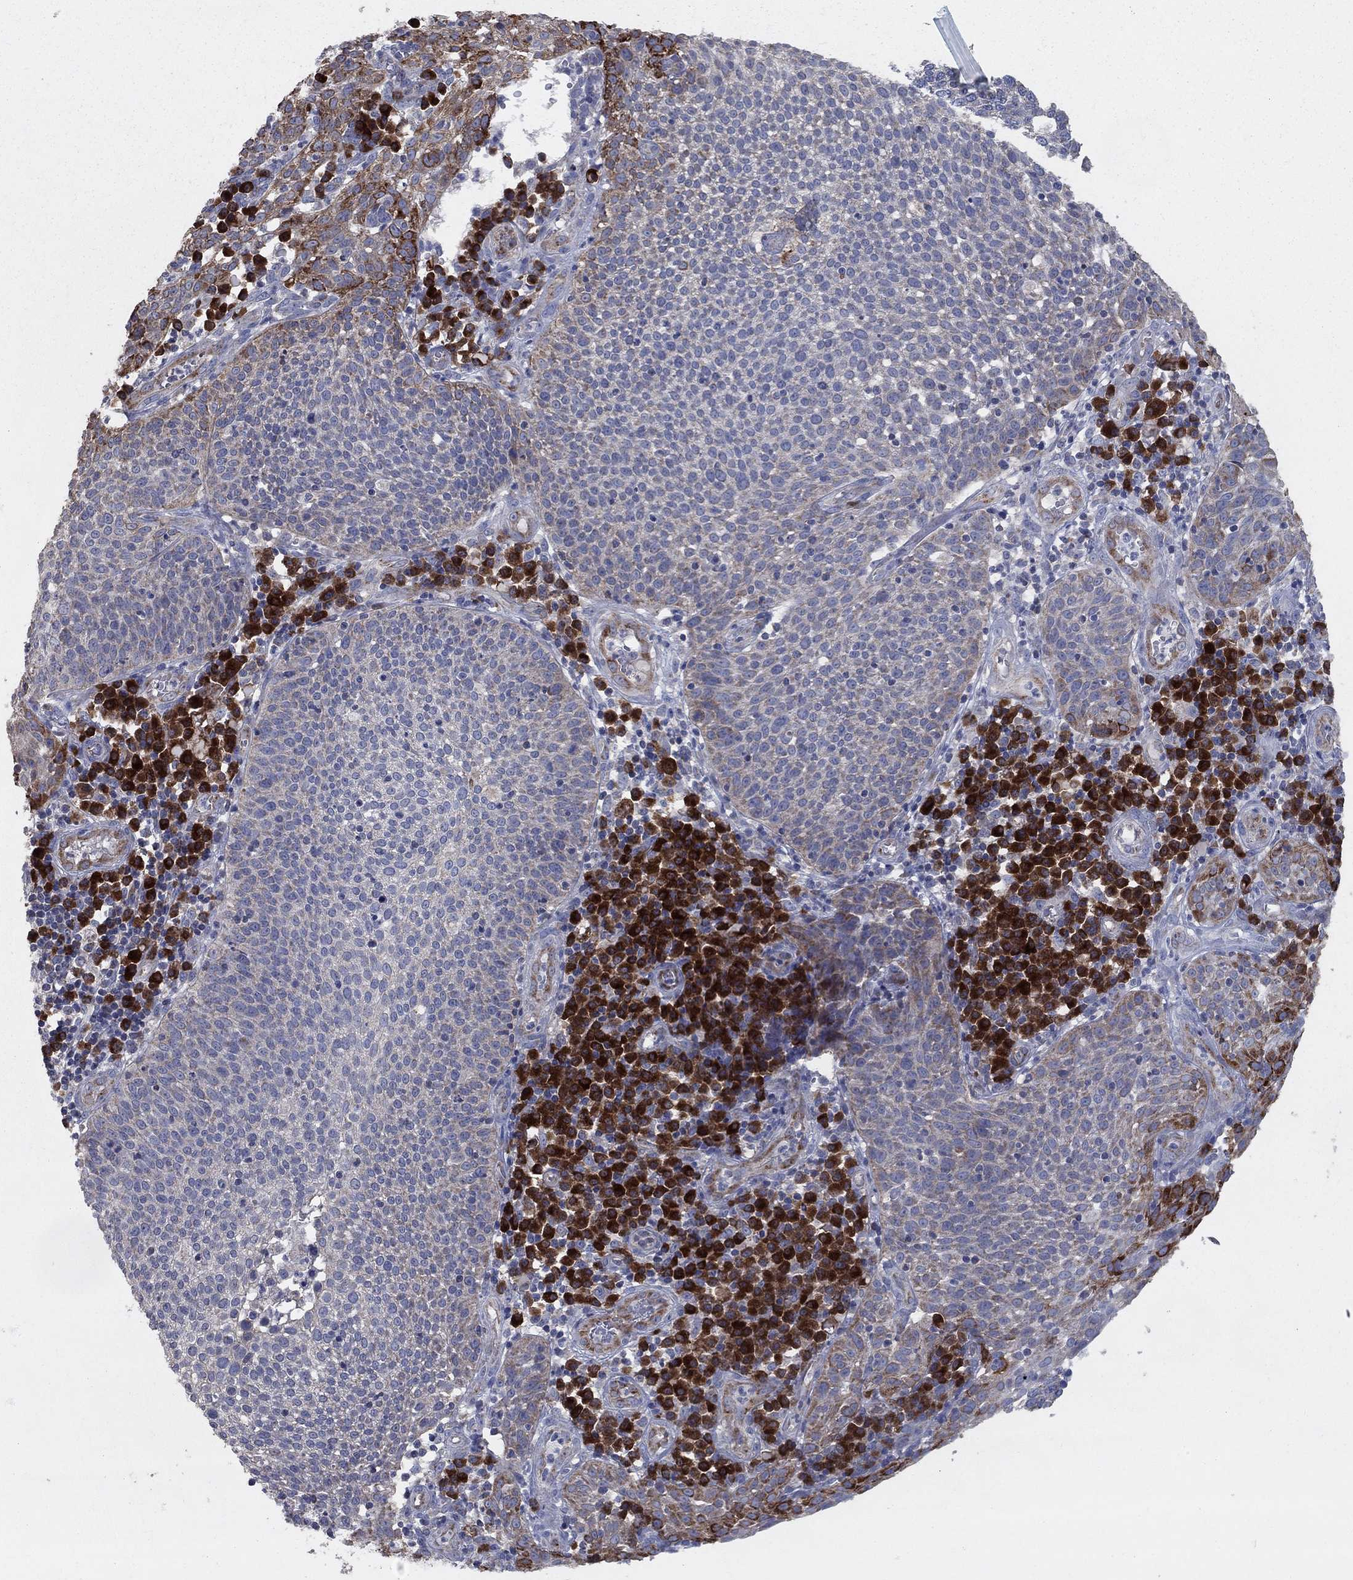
{"staining": {"intensity": "negative", "quantity": "none", "location": "none"}, "tissue": "cervical cancer", "cell_type": "Tumor cells", "image_type": "cancer", "snomed": [{"axis": "morphology", "description": "Squamous cell carcinoma, NOS"}, {"axis": "topography", "description": "Cervix"}], "caption": "Protein analysis of cervical squamous cell carcinoma exhibits no significant expression in tumor cells.", "gene": "HID1", "patient": {"sex": "female", "age": 34}}